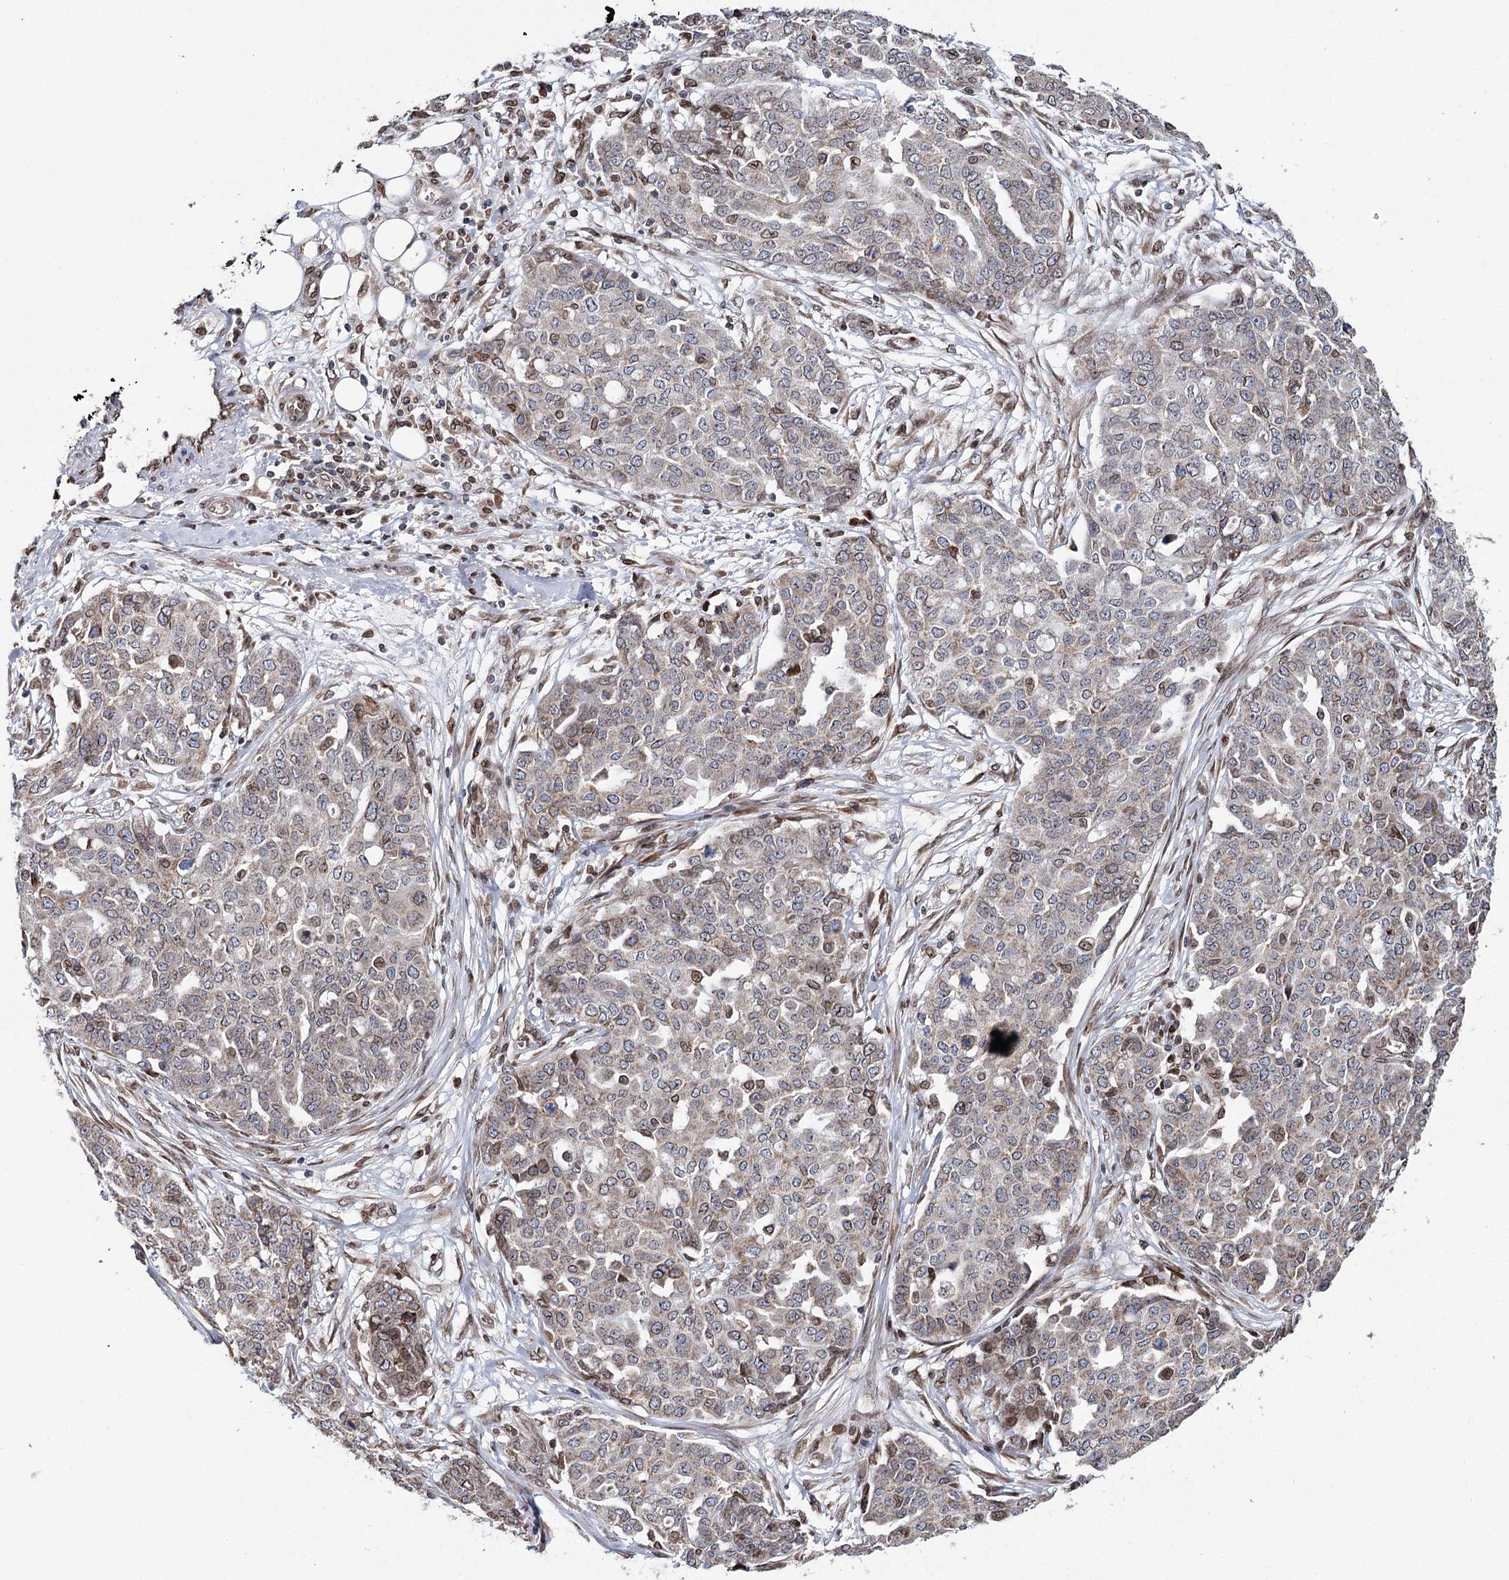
{"staining": {"intensity": "weak", "quantity": "25%-75%", "location": "cytoplasmic/membranous"}, "tissue": "ovarian cancer", "cell_type": "Tumor cells", "image_type": "cancer", "snomed": [{"axis": "morphology", "description": "Cystadenocarcinoma, serous, NOS"}, {"axis": "topography", "description": "Soft tissue"}, {"axis": "topography", "description": "Ovary"}], "caption": "Weak cytoplasmic/membranous expression for a protein is appreciated in about 25%-75% of tumor cells of ovarian cancer using immunohistochemistry.", "gene": "CFAP46", "patient": {"sex": "female", "age": 57}}